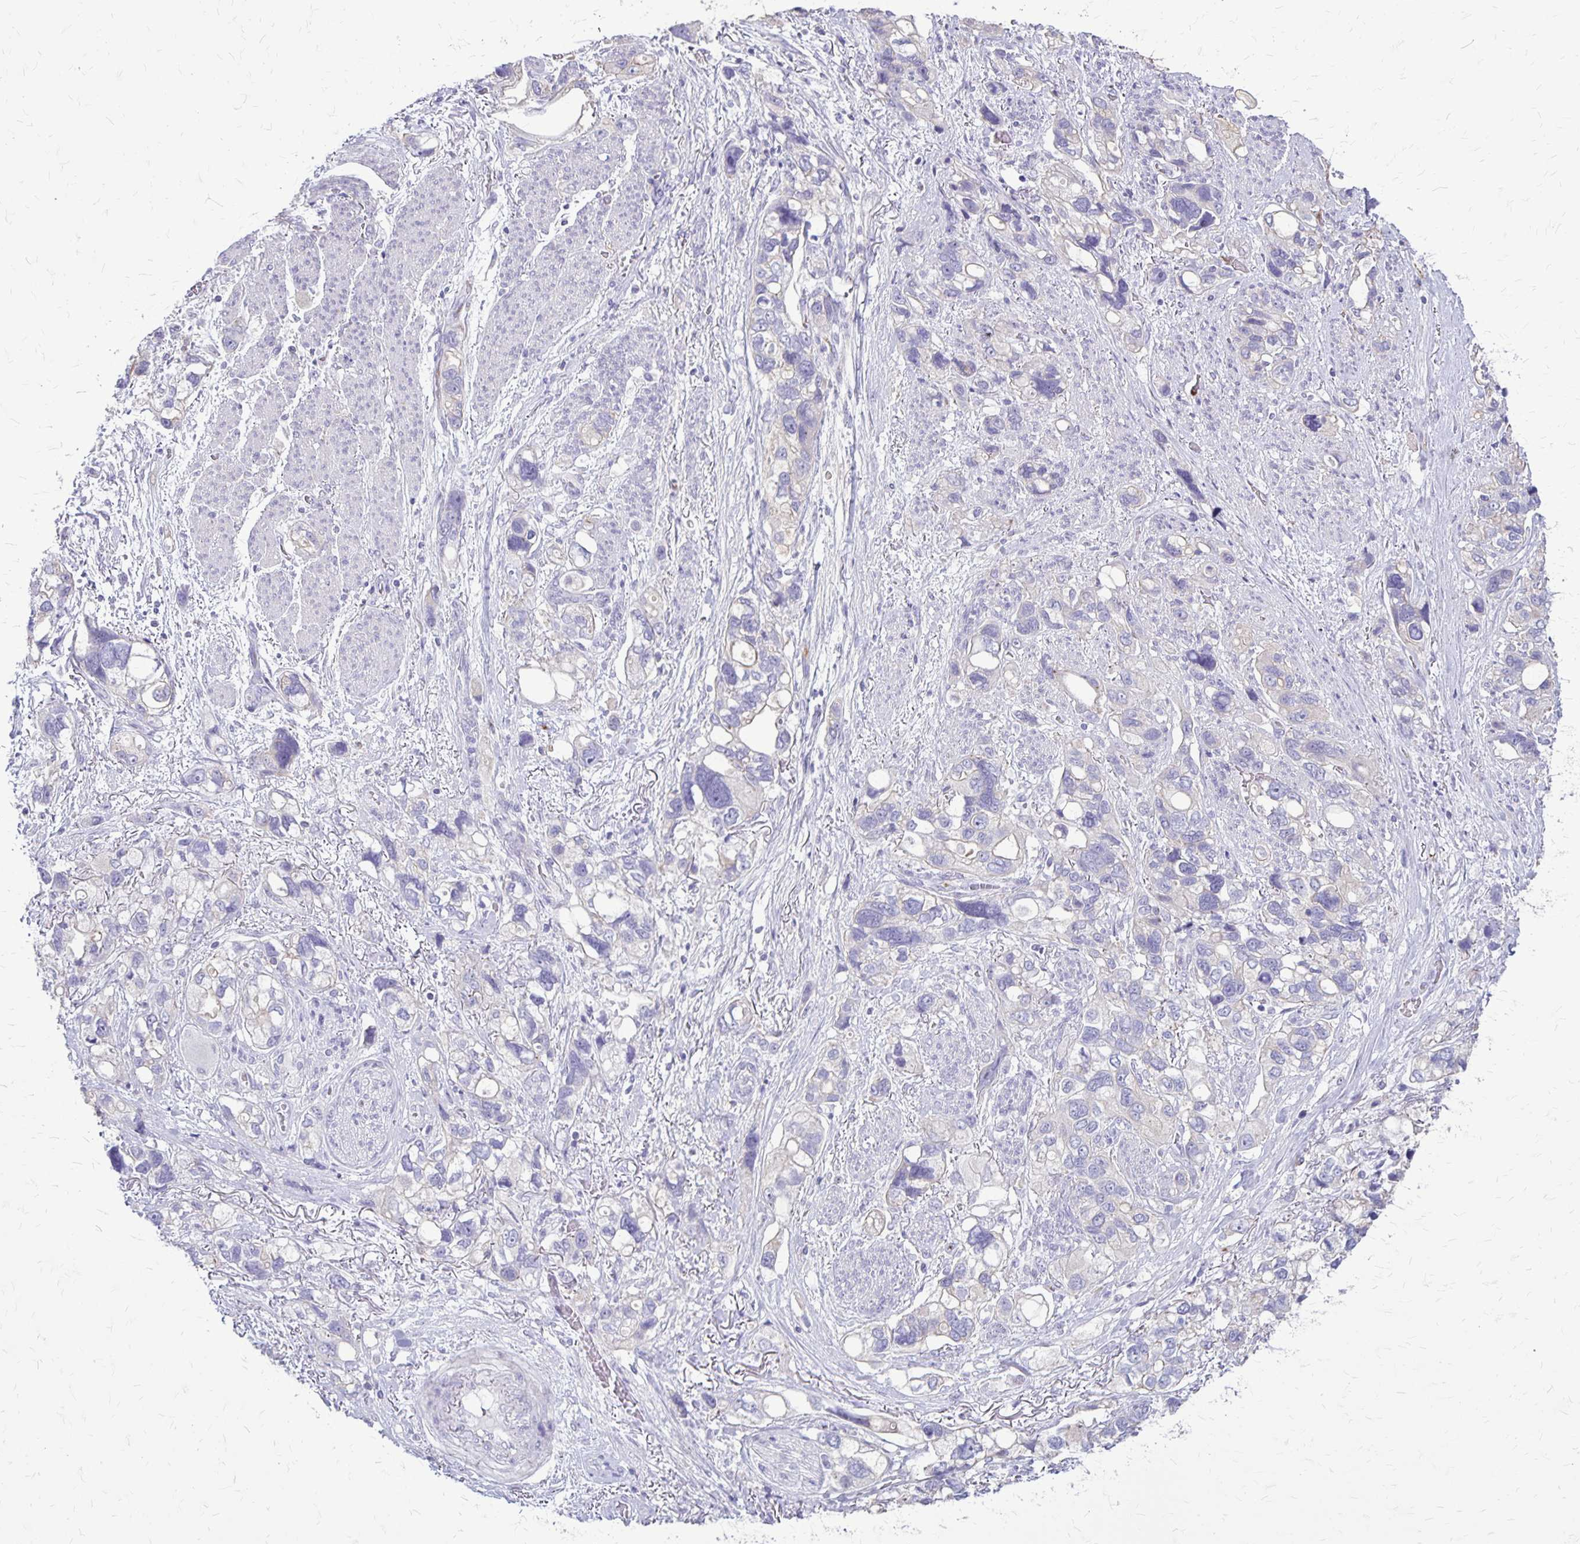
{"staining": {"intensity": "negative", "quantity": "none", "location": "none"}, "tissue": "stomach cancer", "cell_type": "Tumor cells", "image_type": "cancer", "snomed": [{"axis": "morphology", "description": "Adenocarcinoma, NOS"}, {"axis": "topography", "description": "Stomach, upper"}], "caption": "DAB immunohistochemical staining of stomach cancer (adenocarcinoma) shows no significant positivity in tumor cells. (Stains: DAB (3,3'-diaminobenzidine) immunohistochemistry with hematoxylin counter stain, Microscopy: brightfield microscopy at high magnification).", "gene": "GP9", "patient": {"sex": "female", "age": 81}}